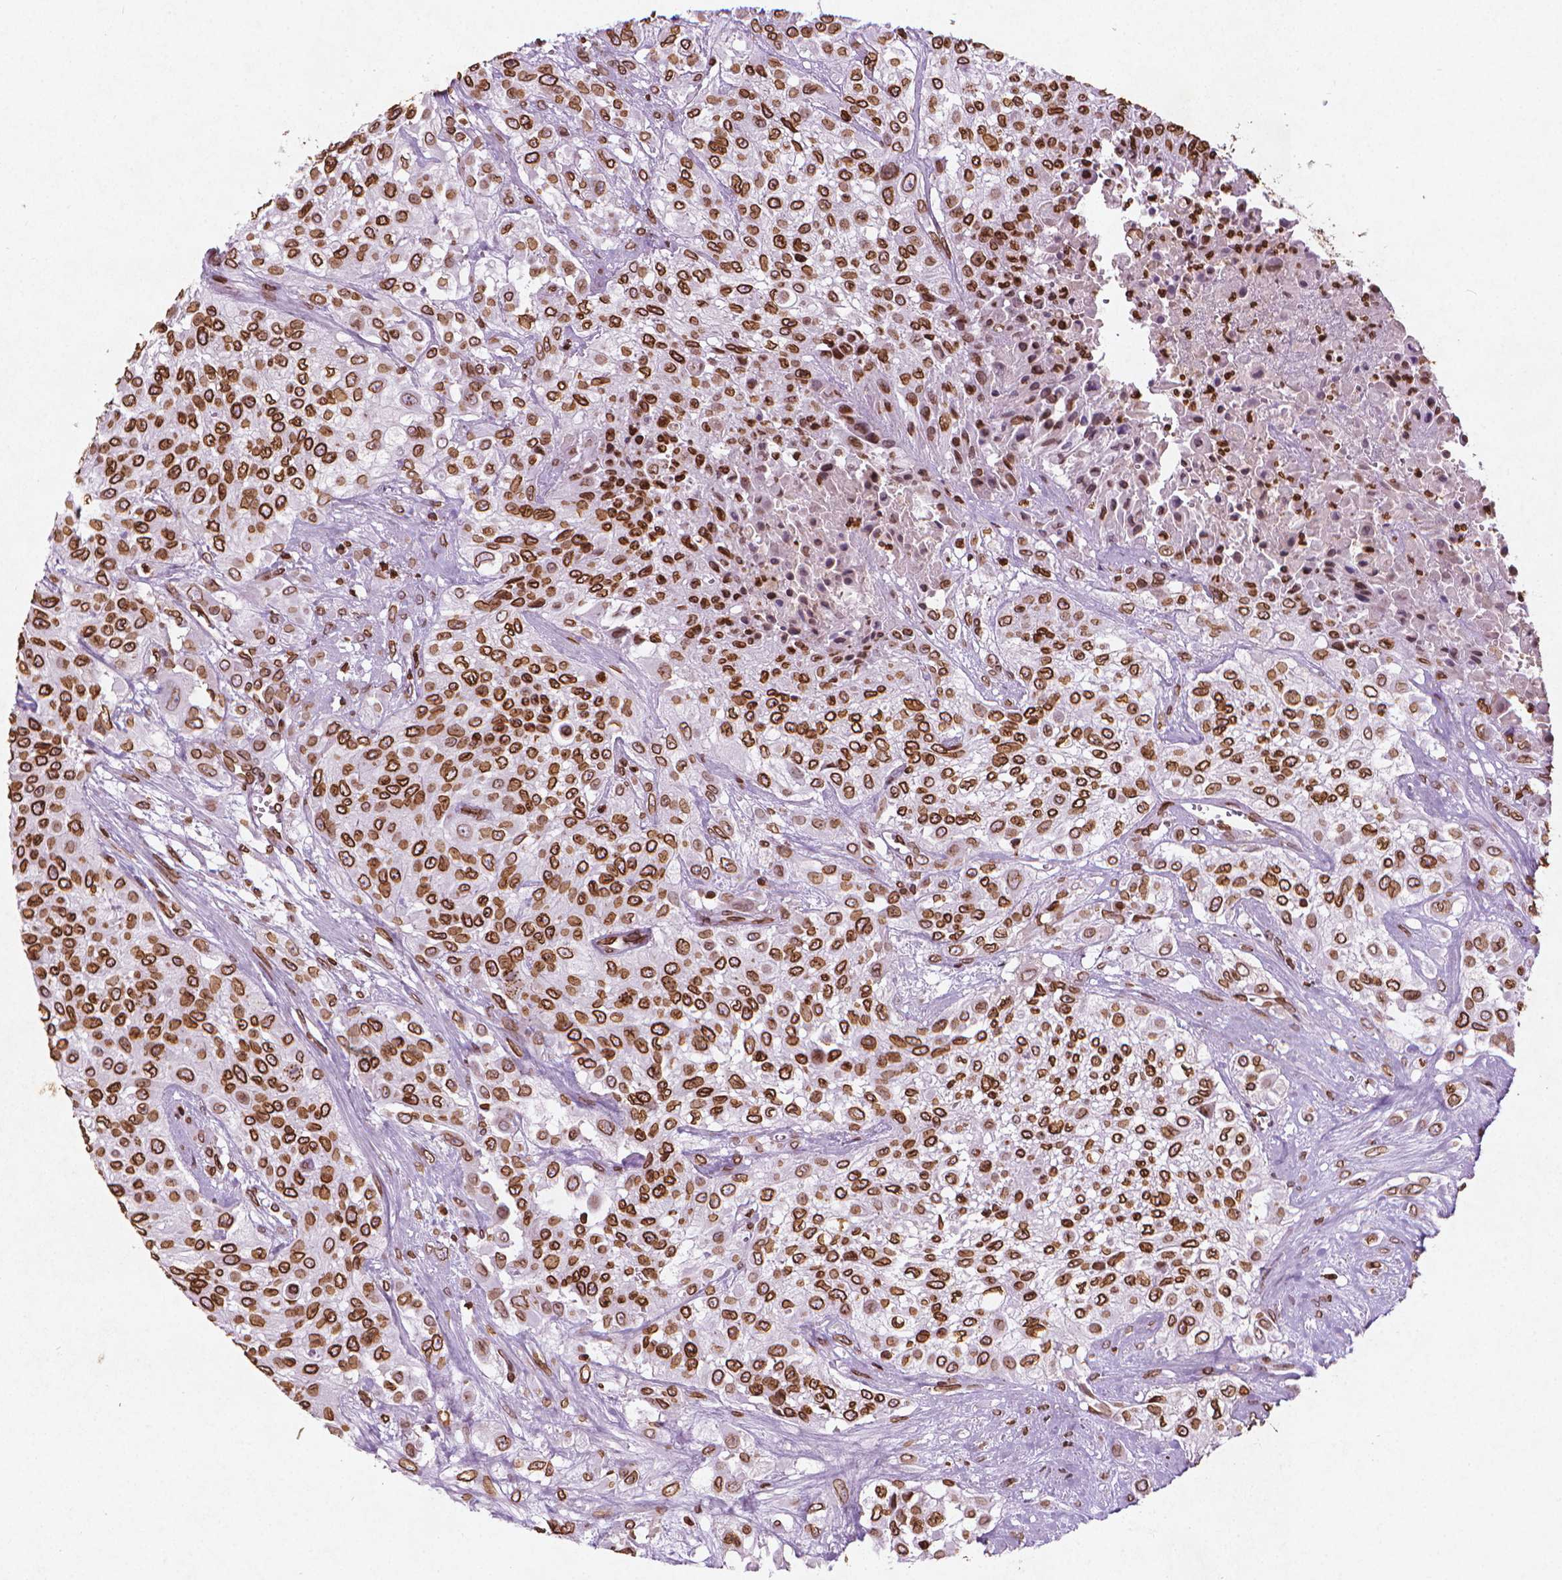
{"staining": {"intensity": "strong", "quantity": ">75%", "location": "cytoplasmic/membranous,nuclear"}, "tissue": "urothelial cancer", "cell_type": "Tumor cells", "image_type": "cancer", "snomed": [{"axis": "morphology", "description": "Urothelial carcinoma, High grade"}, {"axis": "topography", "description": "Urinary bladder"}], "caption": "A photomicrograph of urothelial cancer stained for a protein displays strong cytoplasmic/membranous and nuclear brown staining in tumor cells.", "gene": "LMNB1", "patient": {"sex": "male", "age": 57}}